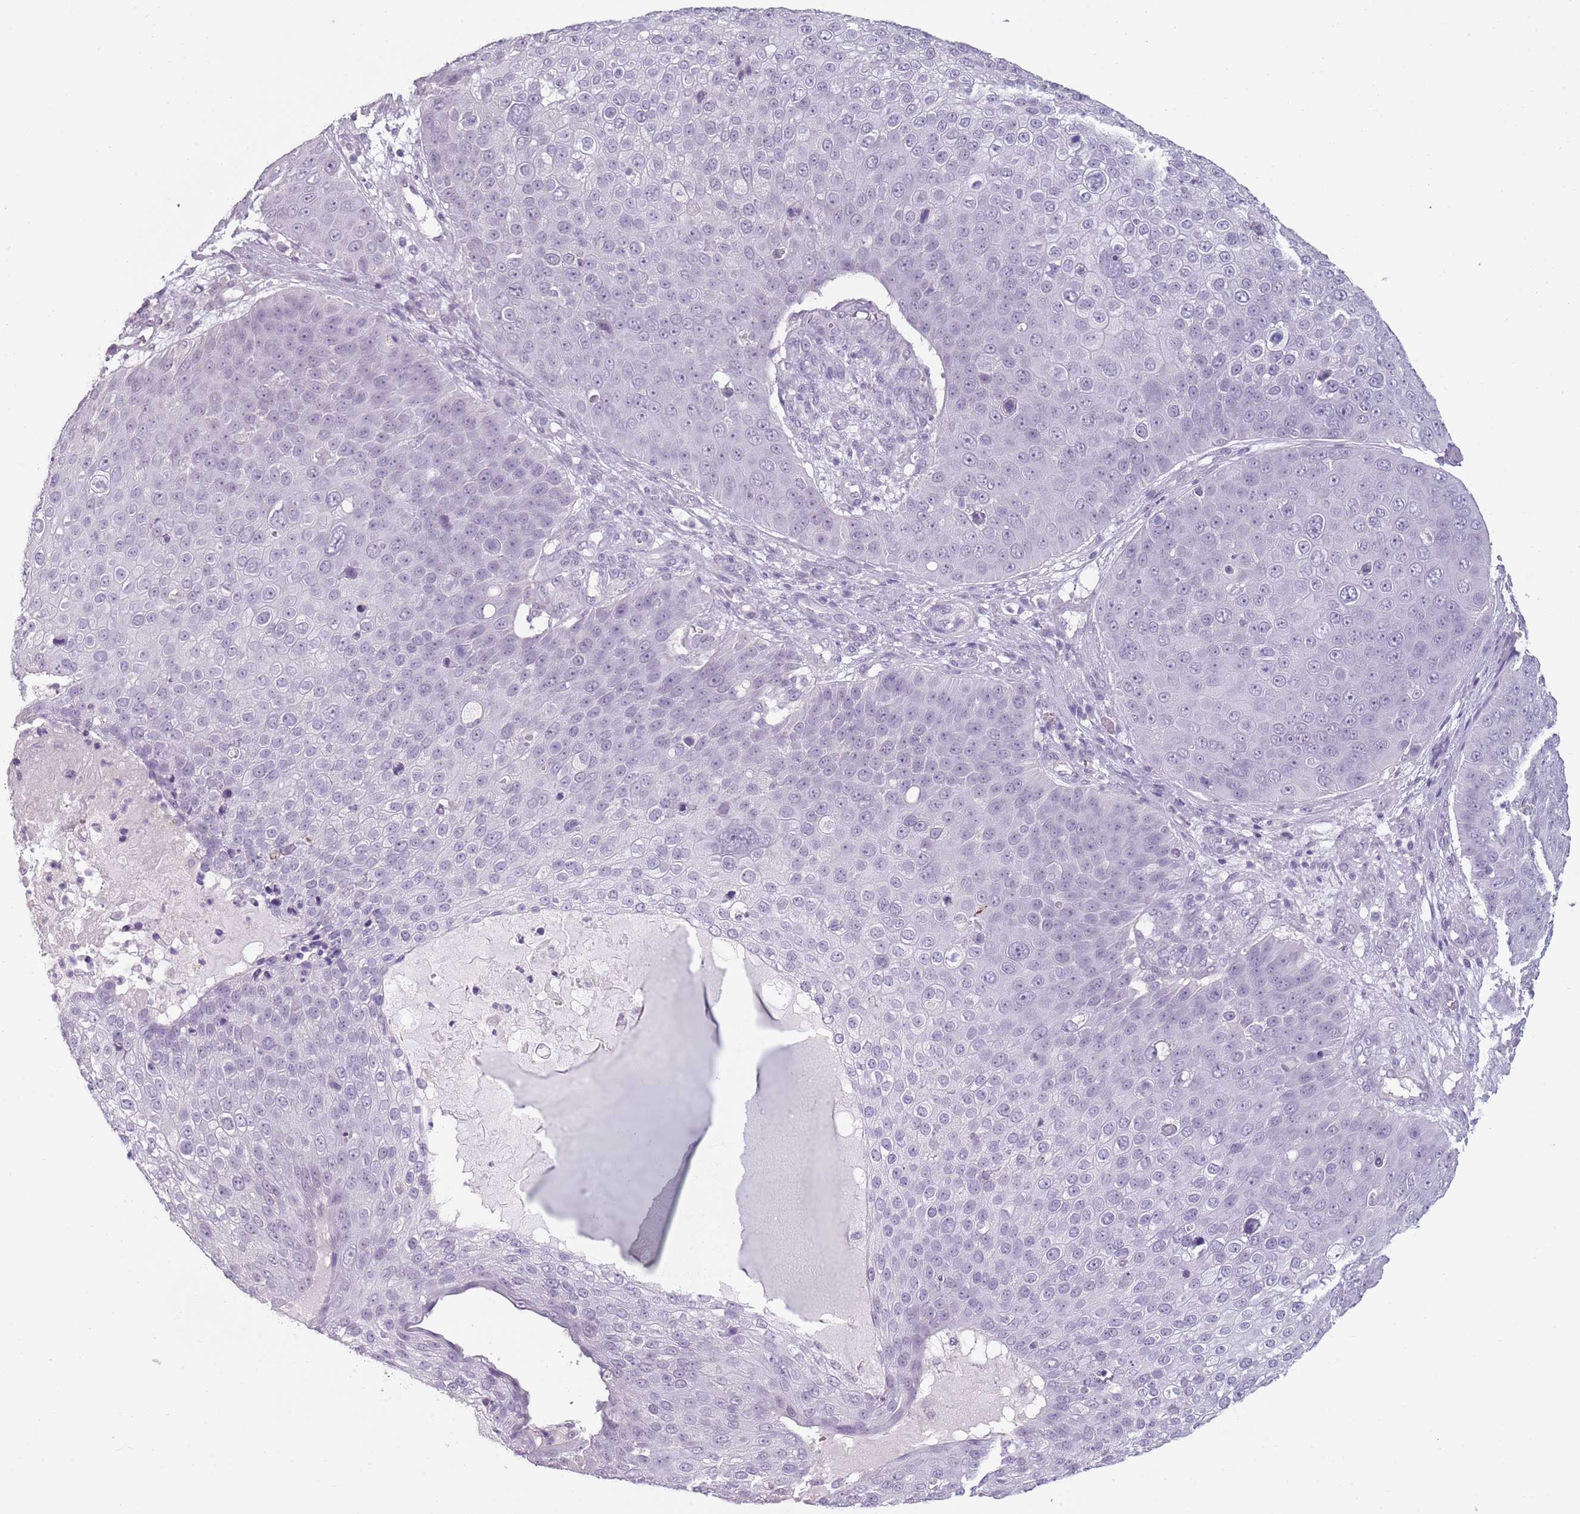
{"staining": {"intensity": "negative", "quantity": "none", "location": "none"}, "tissue": "skin cancer", "cell_type": "Tumor cells", "image_type": "cancer", "snomed": [{"axis": "morphology", "description": "Squamous cell carcinoma, NOS"}, {"axis": "topography", "description": "Skin"}], "caption": "High power microscopy photomicrograph of an immunohistochemistry photomicrograph of skin squamous cell carcinoma, revealing no significant staining in tumor cells.", "gene": "PIEZO1", "patient": {"sex": "male", "age": 71}}